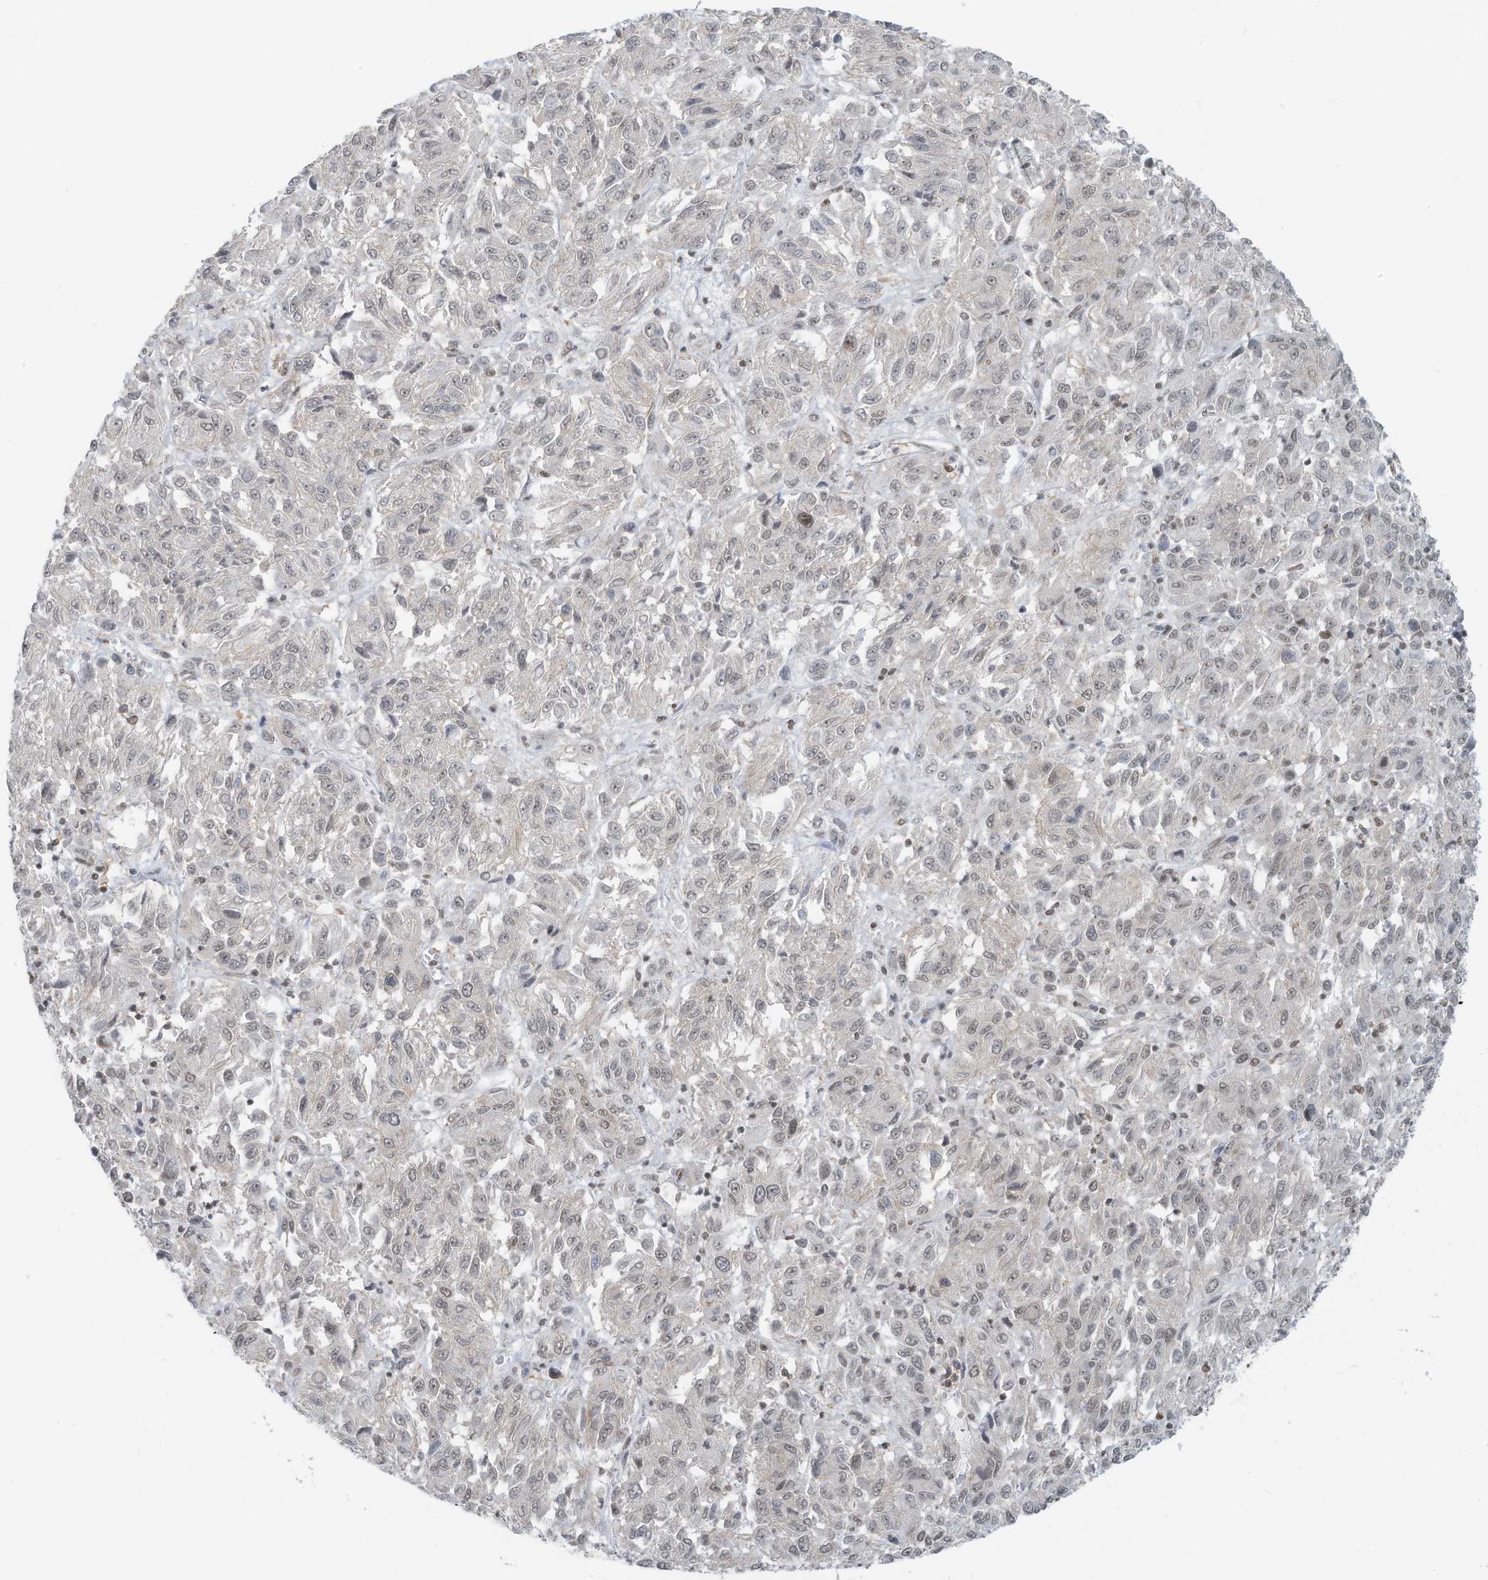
{"staining": {"intensity": "negative", "quantity": "none", "location": "none"}, "tissue": "melanoma", "cell_type": "Tumor cells", "image_type": "cancer", "snomed": [{"axis": "morphology", "description": "Malignant melanoma, Metastatic site"}, {"axis": "topography", "description": "Lung"}], "caption": "Human malignant melanoma (metastatic site) stained for a protein using immunohistochemistry demonstrates no staining in tumor cells.", "gene": "DBR1", "patient": {"sex": "male", "age": 64}}